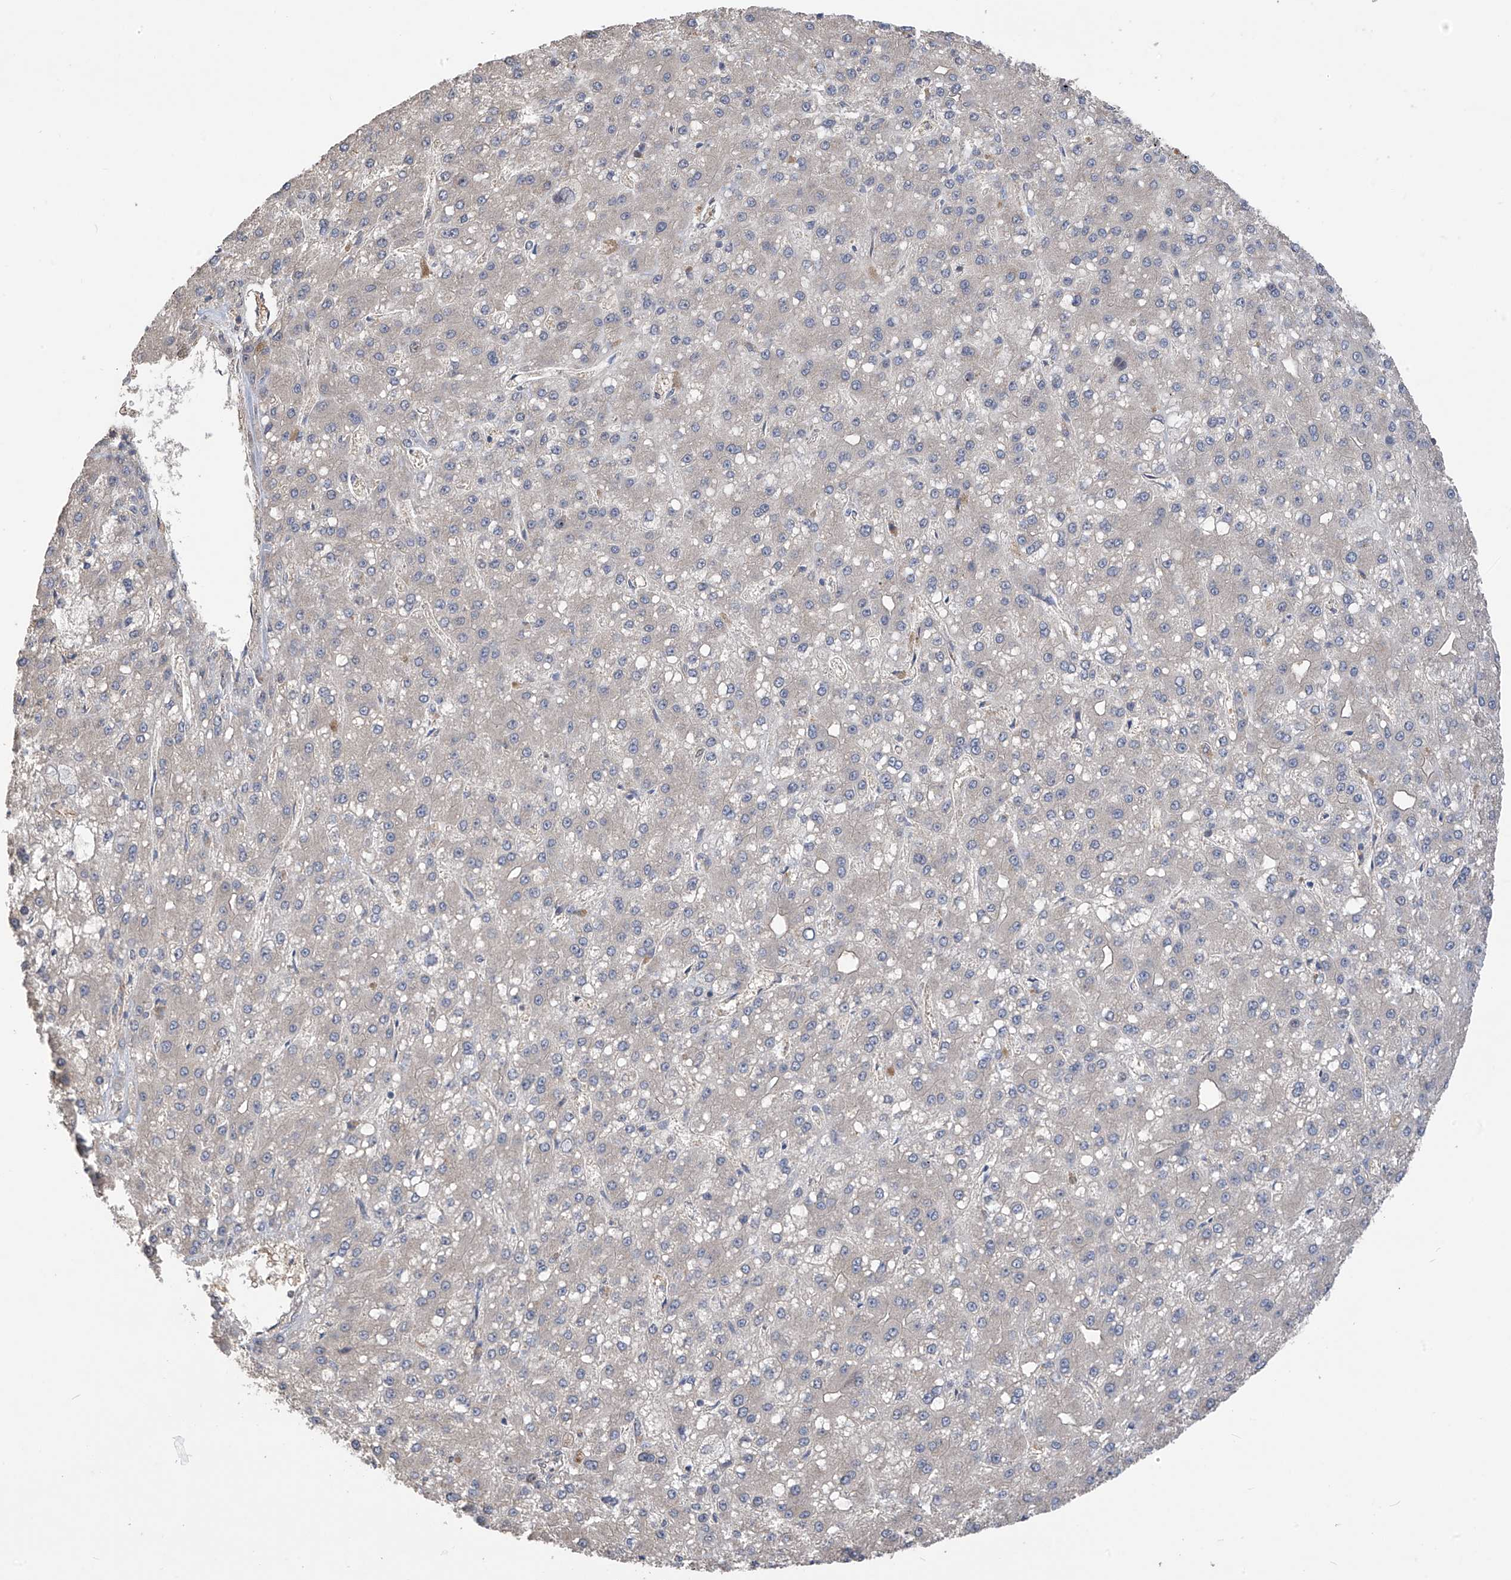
{"staining": {"intensity": "negative", "quantity": "none", "location": "none"}, "tissue": "liver cancer", "cell_type": "Tumor cells", "image_type": "cancer", "snomed": [{"axis": "morphology", "description": "Carcinoma, Hepatocellular, NOS"}, {"axis": "topography", "description": "Liver"}], "caption": "Liver cancer stained for a protein using immunohistochemistry exhibits no positivity tumor cells.", "gene": "PHACTR4", "patient": {"sex": "male", "age": 67}}